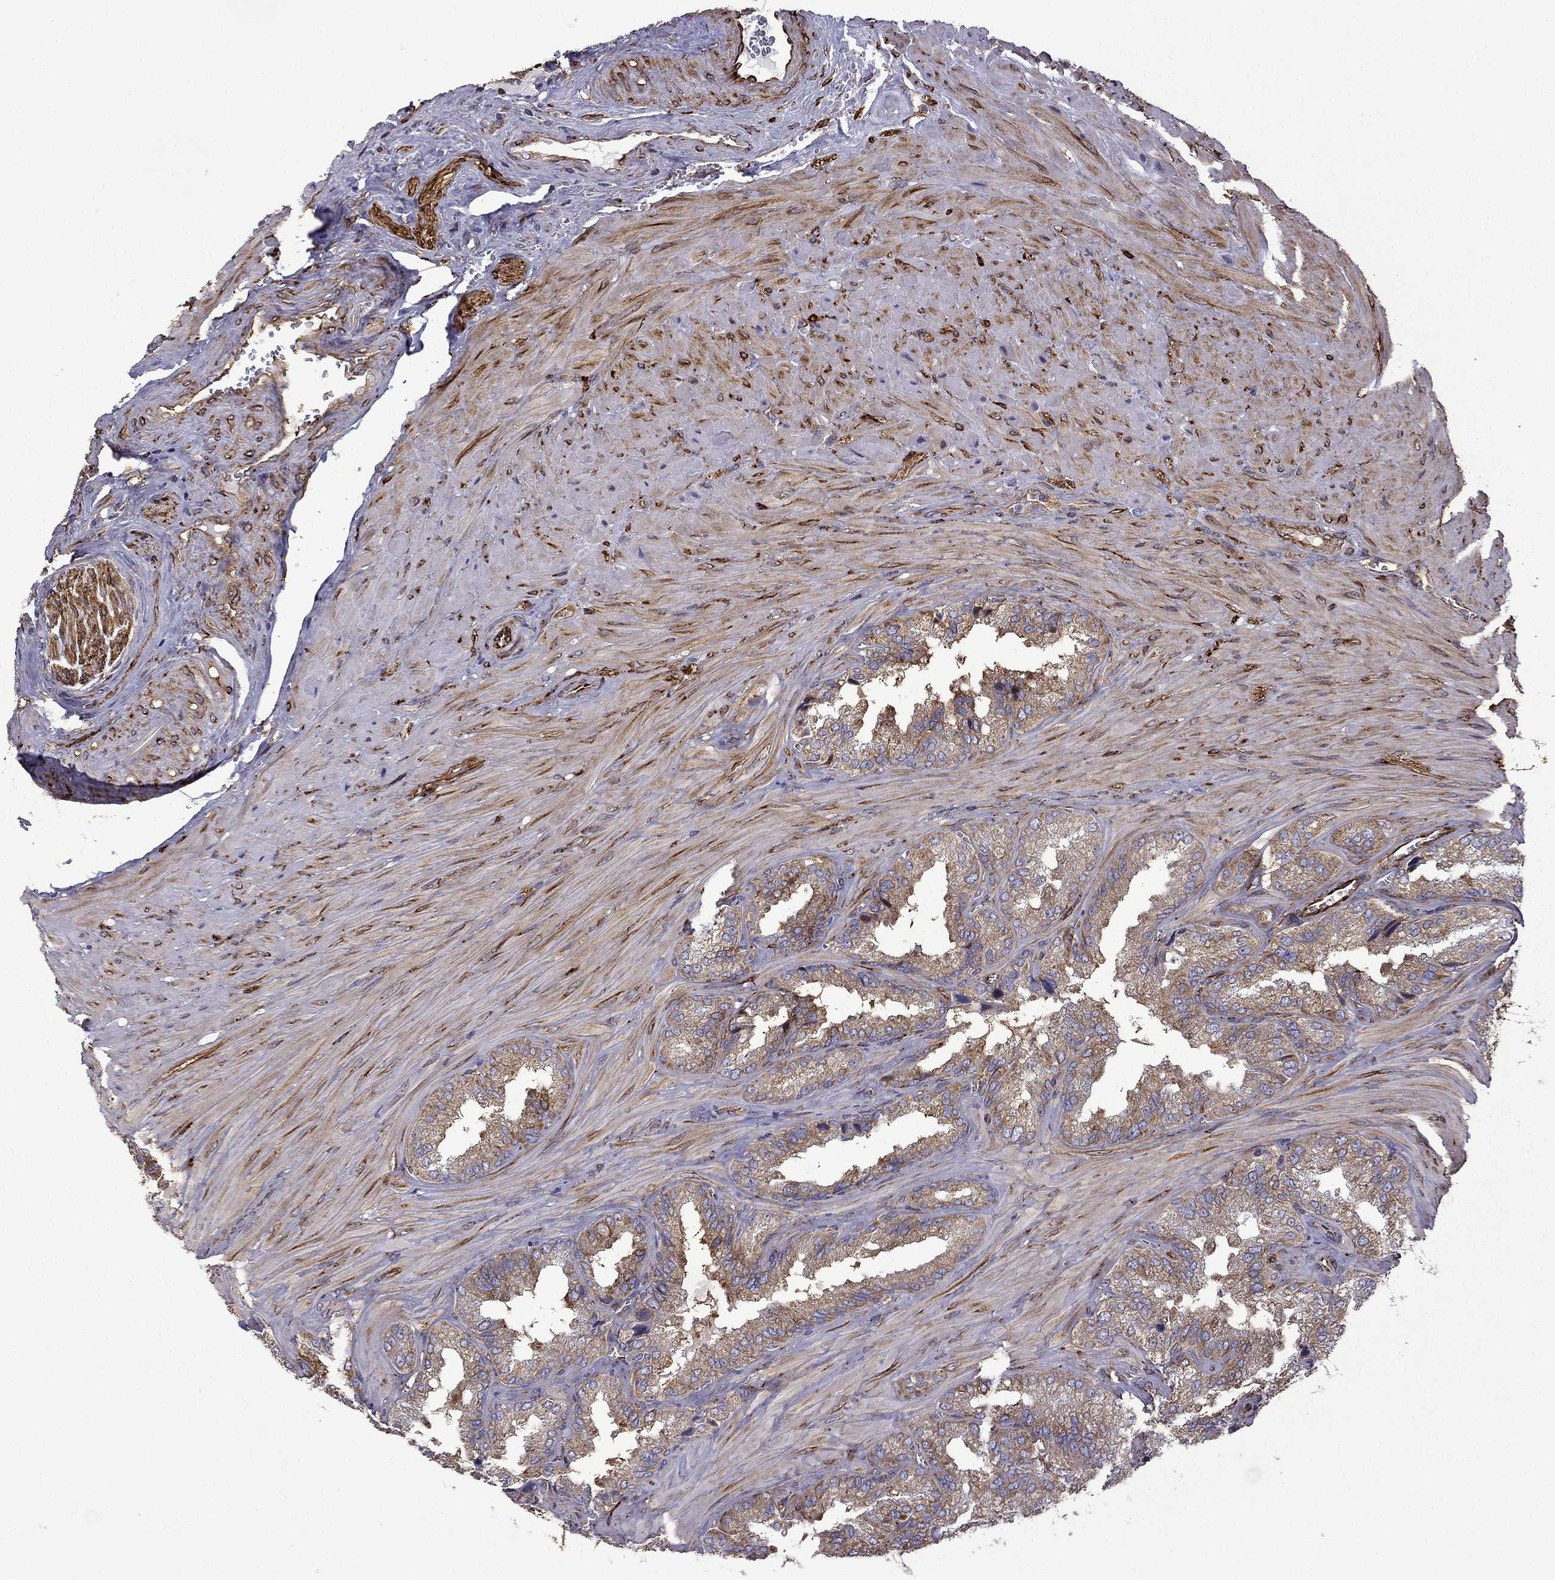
{"staining": {"intensity": "moderate", "quantity": ">75%", "location": "cytoplasmic/membranous"}, "tissue": "seminal vesicle", "cell_type": "Glandular cells", "image_type": "normal", "snomed": [{"axis": "morphology", "description": "Normal tissue, NOS"}, {"axis": "topography", "description": "Seminal veicle"}], "caption": "This is a micrograph of immunohistochemistry staining of unremarkable seminal vesicle, which shows moderate staining in the cytoplasmic/membranous of glandular cells.", "gene": "MAP4", "patient": {"sex": "male", "age": 37}}